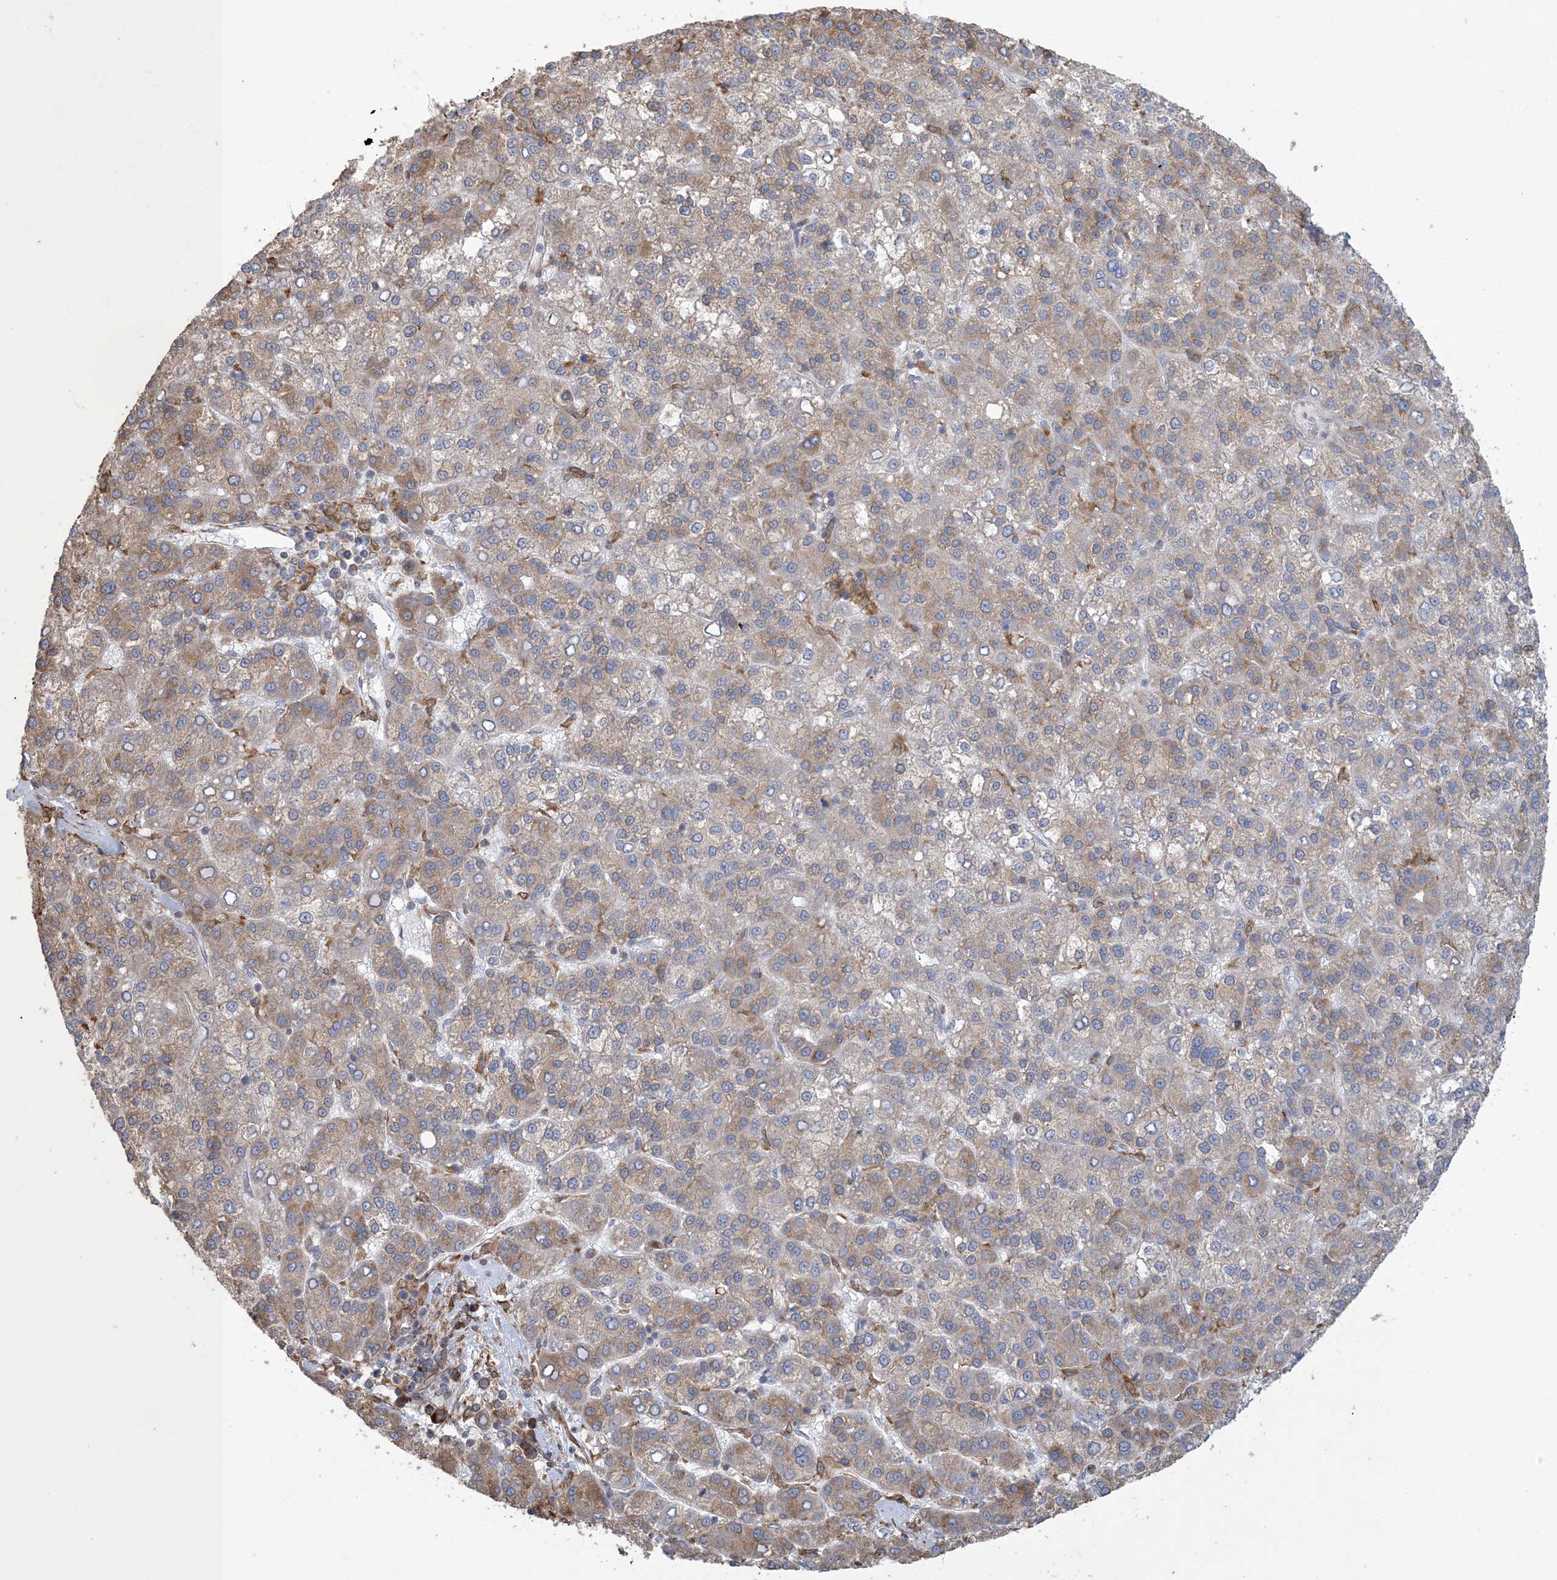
{"staining": {"intensity": "moderate", "quantity": "25%-75%", "location": "cytoplasmic/membranous"}, "tissue": "liver cancer", "cell_type": "Tumor cells", "image_type": "cancer", "snomed": [{"axis": "morphology", "description": "Carcinoma, Hepatocellular, NOS"}, {"axis": "topography", "description": "Liver"}], "caption": "Immunohistochemical staining of human liver cancer displays medium levels of moderate cytoplasmic/membranous expression in approximately 25%-75% of tumor cells.", "gene": "SHANK1", "patient": {"sex": "female", "age": 58}}